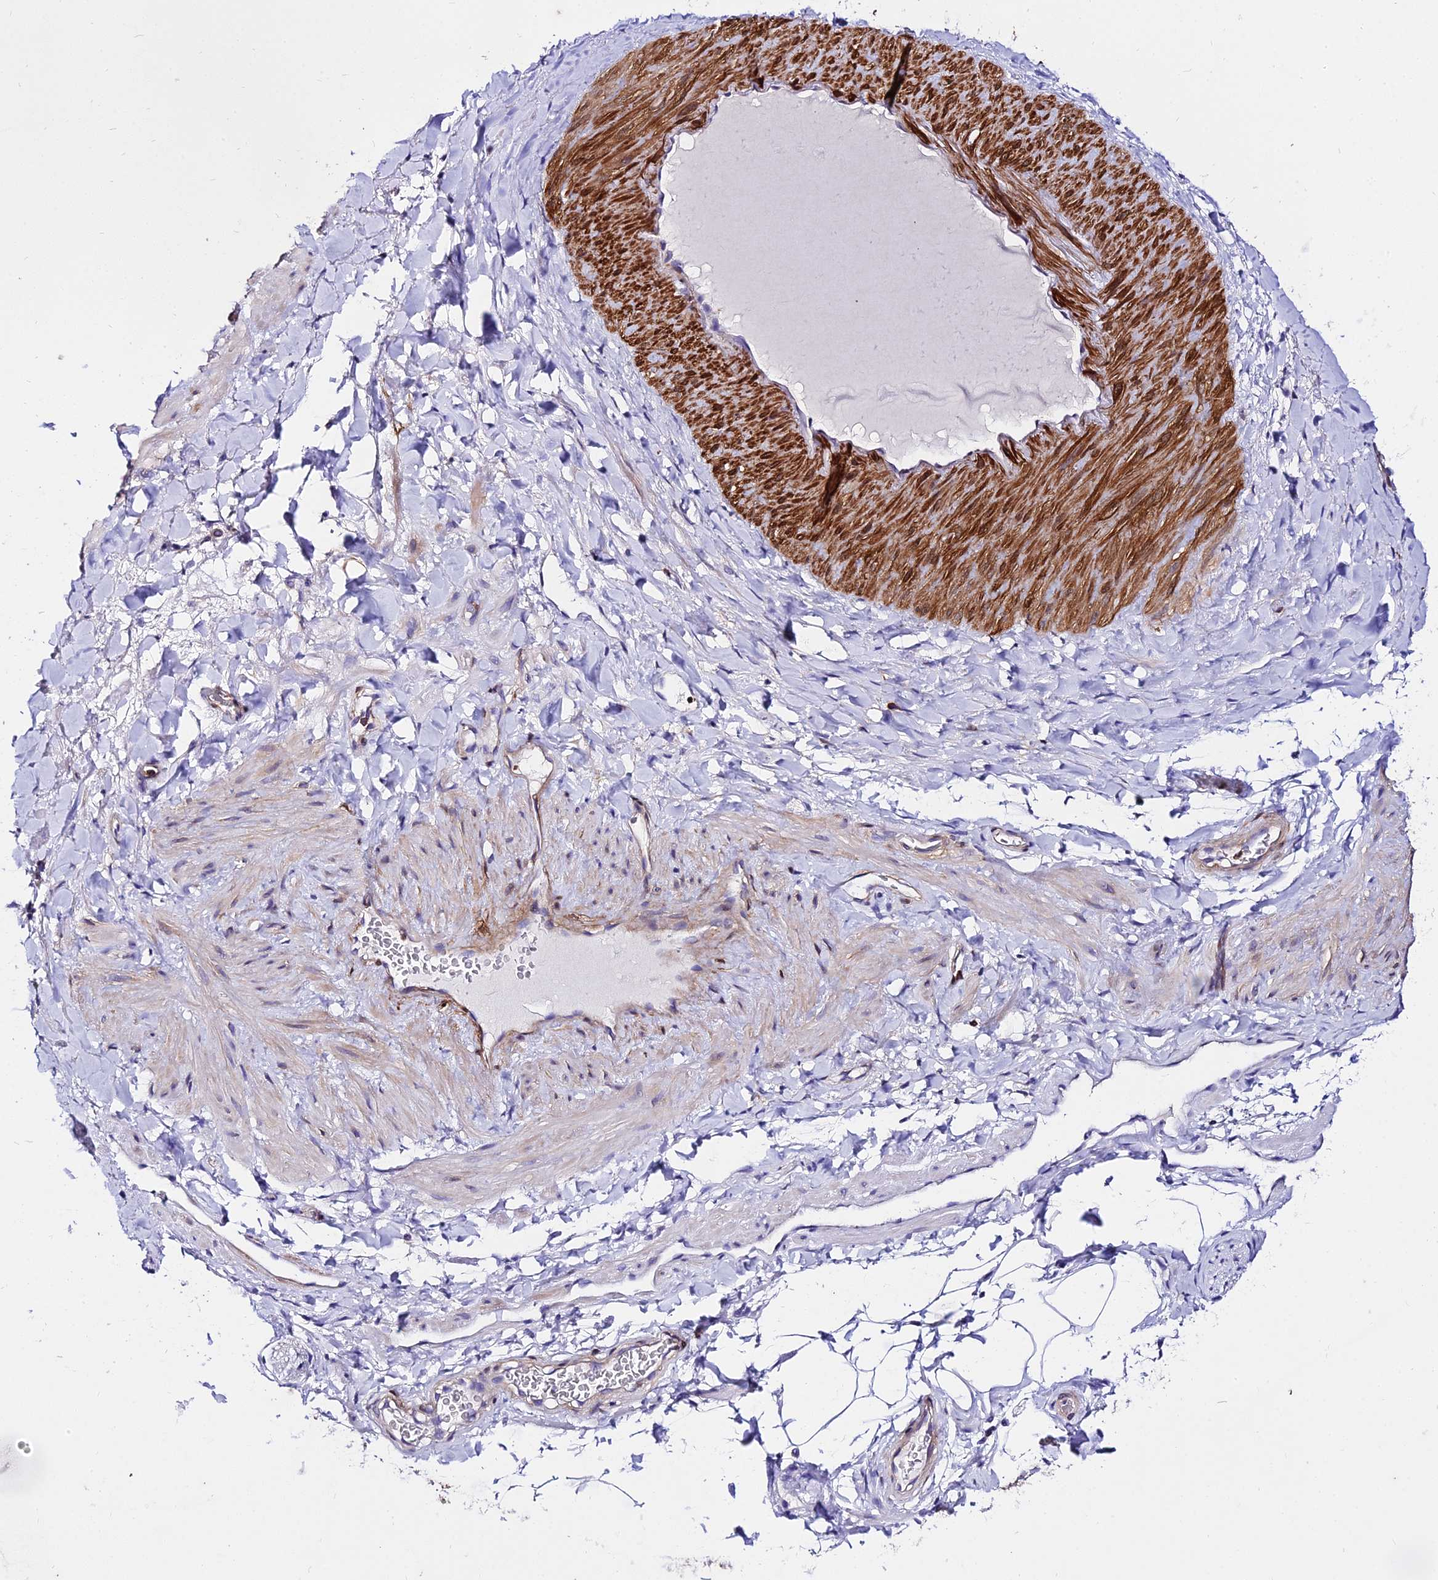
{"staining": {"intensity": "negative", "quantity": "none", "location": "none"}, "tissue": "adipose tissue", "cell_type": "Adipocytes", "image_type": "normal", "snomed": [{"axis": "morphology", "description": "Normal tissue, NOS"}, {"axis": "topography", "description": "Soft tissue"}, {"axis": "topography", "description": "Vascular tissue"}], "caption": "High power microscopy image of an IHC micrograph of normal adipose tissue, revealing no significant positivity in adipocytes. (Stains: DAB (3,3'-diaminobenzidine) immunohistochemistry with hematoxylin counter stain, Microscopy: brightfield microscopy at high magnification).", "gene": "CSRP1", "patient": {"sex": "male", "age": 54}}